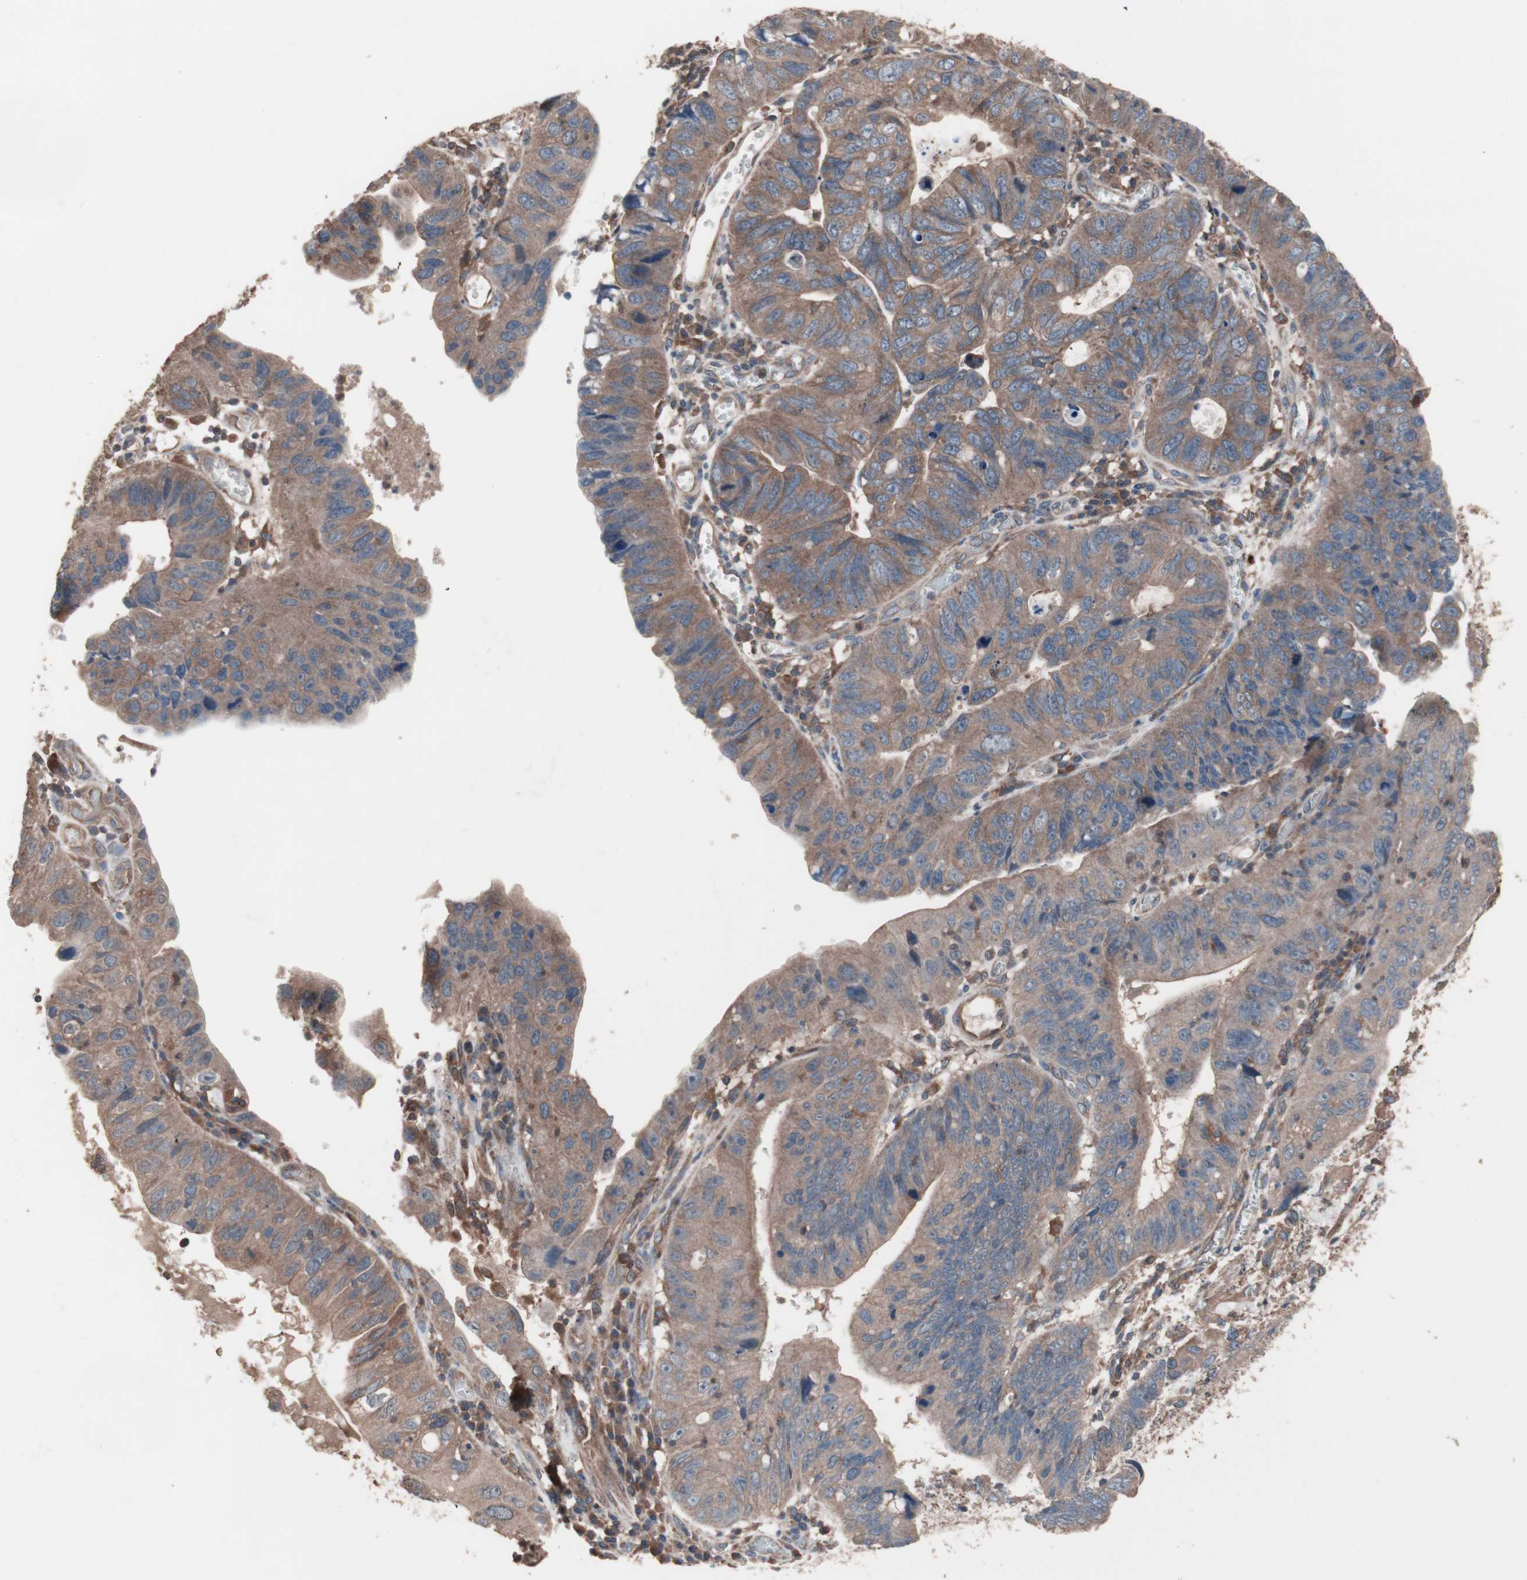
{"staining": {"intensity": "weak", "quantity": ">75%", "location": "cytoplasmic/membranous"}, "tissue": "stomach cancer", "cell_type": "Tumor cells", "image_type": "cancer", "snomed": [{"axis": "morphology", "description": "Adenocarcinoma, NOS"}, {"axis": "topography", "description": "Stomach"}], "caption": "Tumor cells show low levels of weak cytoplasmic/membranous staining in about >75% of cells in human adenocarcinoma (stomach).", "gene": "ATG7", "patient": {"sex": "male", "age": 59}}